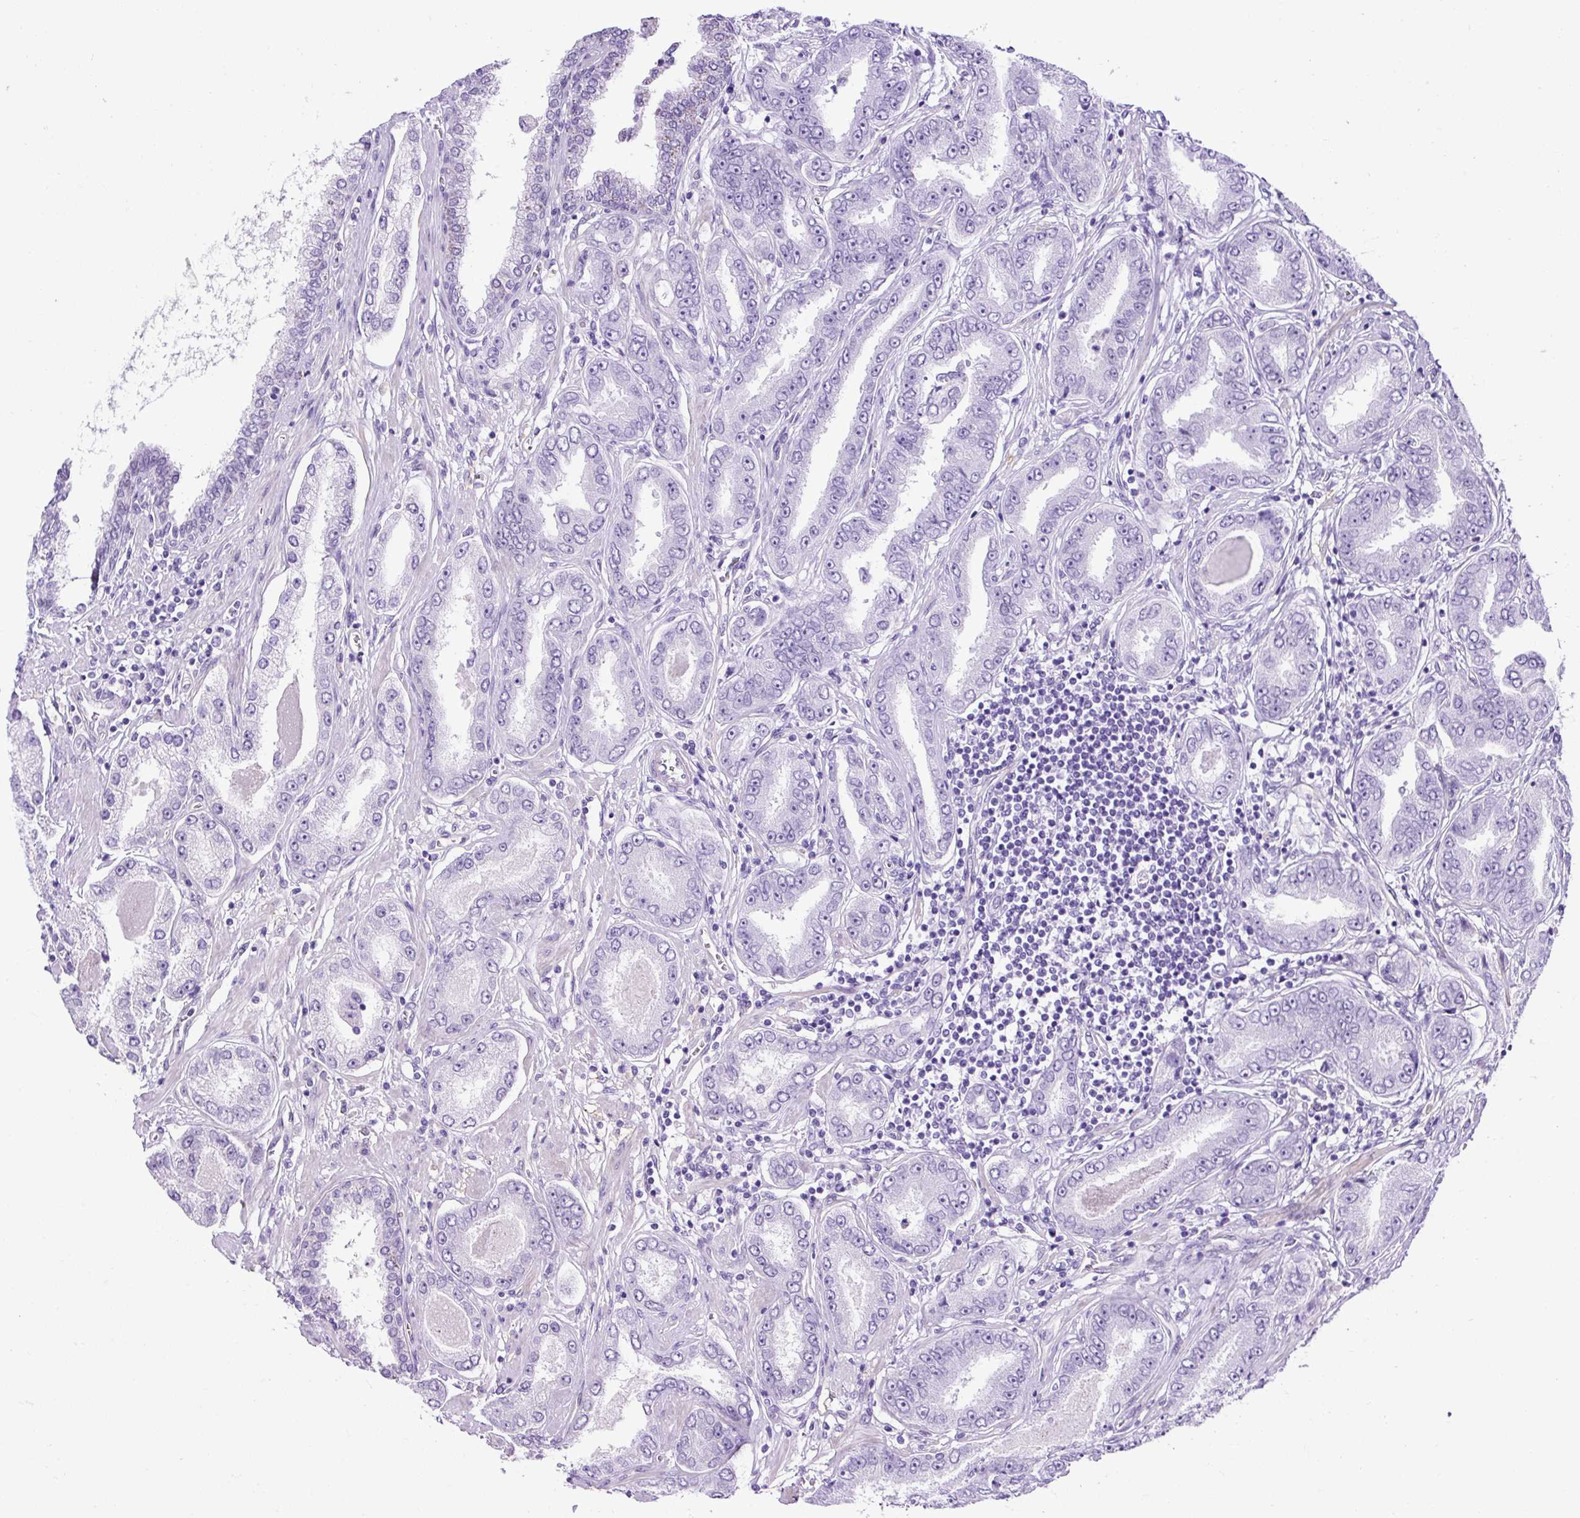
{"staining": {"intensity": "negative", "quantity": "none", "location": "none"}, "tissue": "prostate cancer", "cell_type": "Tumor cells", "image_type": "cancer", "snomed": [{"axis": "morphology", "description": "Adenocarcinoma, High grade"}, {"axis": "topography", "description": "Prostate"}], "caption": "Immunohistochemistry histopathology image of prostate cancer (high-grade adenocarcinoma) stained for a protein (brown), which demonstrates no positivity in tumor cells.", "gene": "KRT12", "patient": {"sex": "male", "age": 72}}